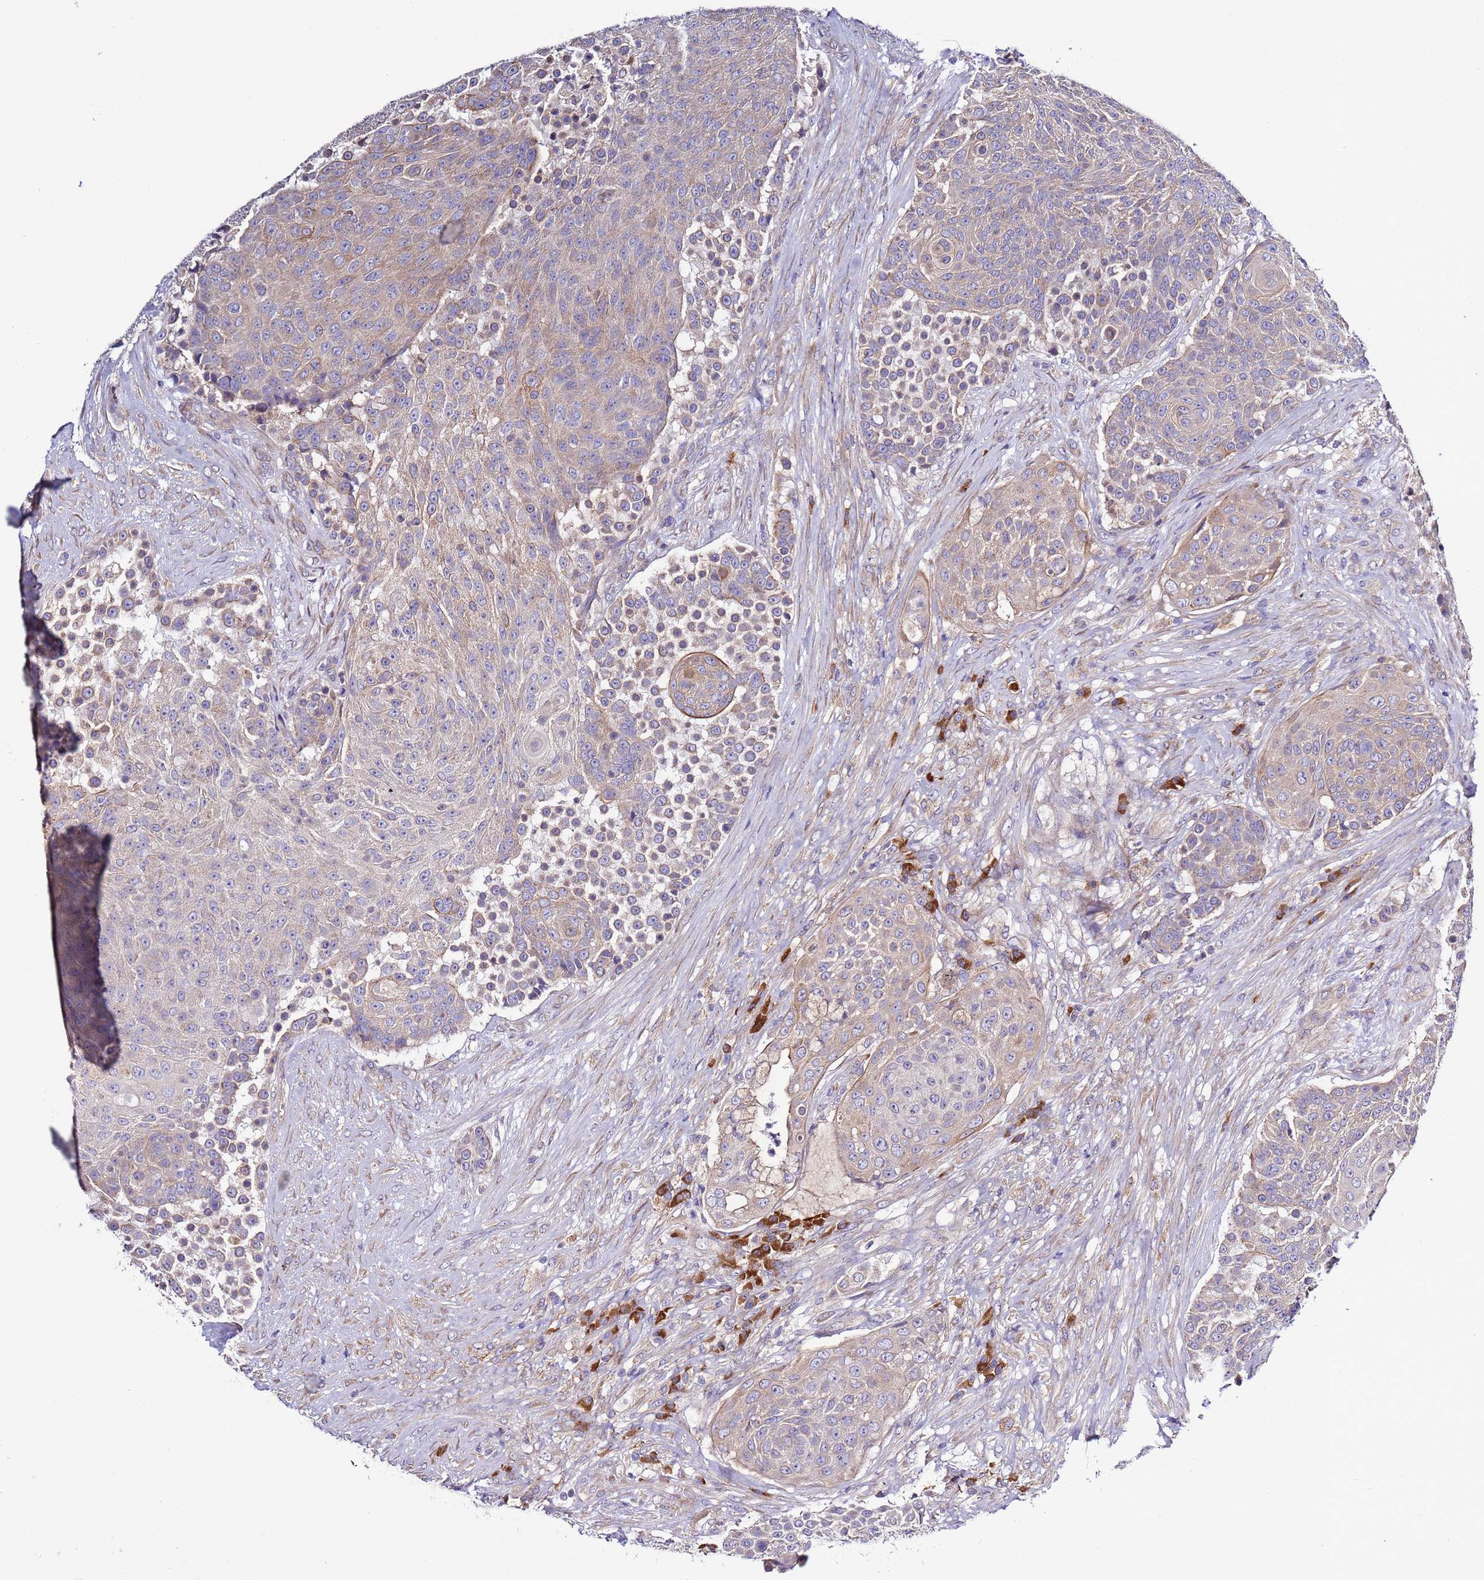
{"staining": {"intensity": "weak", "quantity": "<25%", "location": "cytoplasmic/membranous"}, "tissue": "urothelial cancer", "cell_type": "Tumor cells", "image_type": "cancer", "snomed": [{"axis": "morphology", "description": "Urothelial carcinoma, High grade"}, {"axis": "topography", "description": "Urinary bladder"}], "caption": "IHC micrograph of neoplastic tissue: human urothelial carcinoma (high-grade) stained with DAB shows no significant protein staining in tumor cells.", "gene": "SPCS1", "patient": {"sex": "female", "age": 63}}